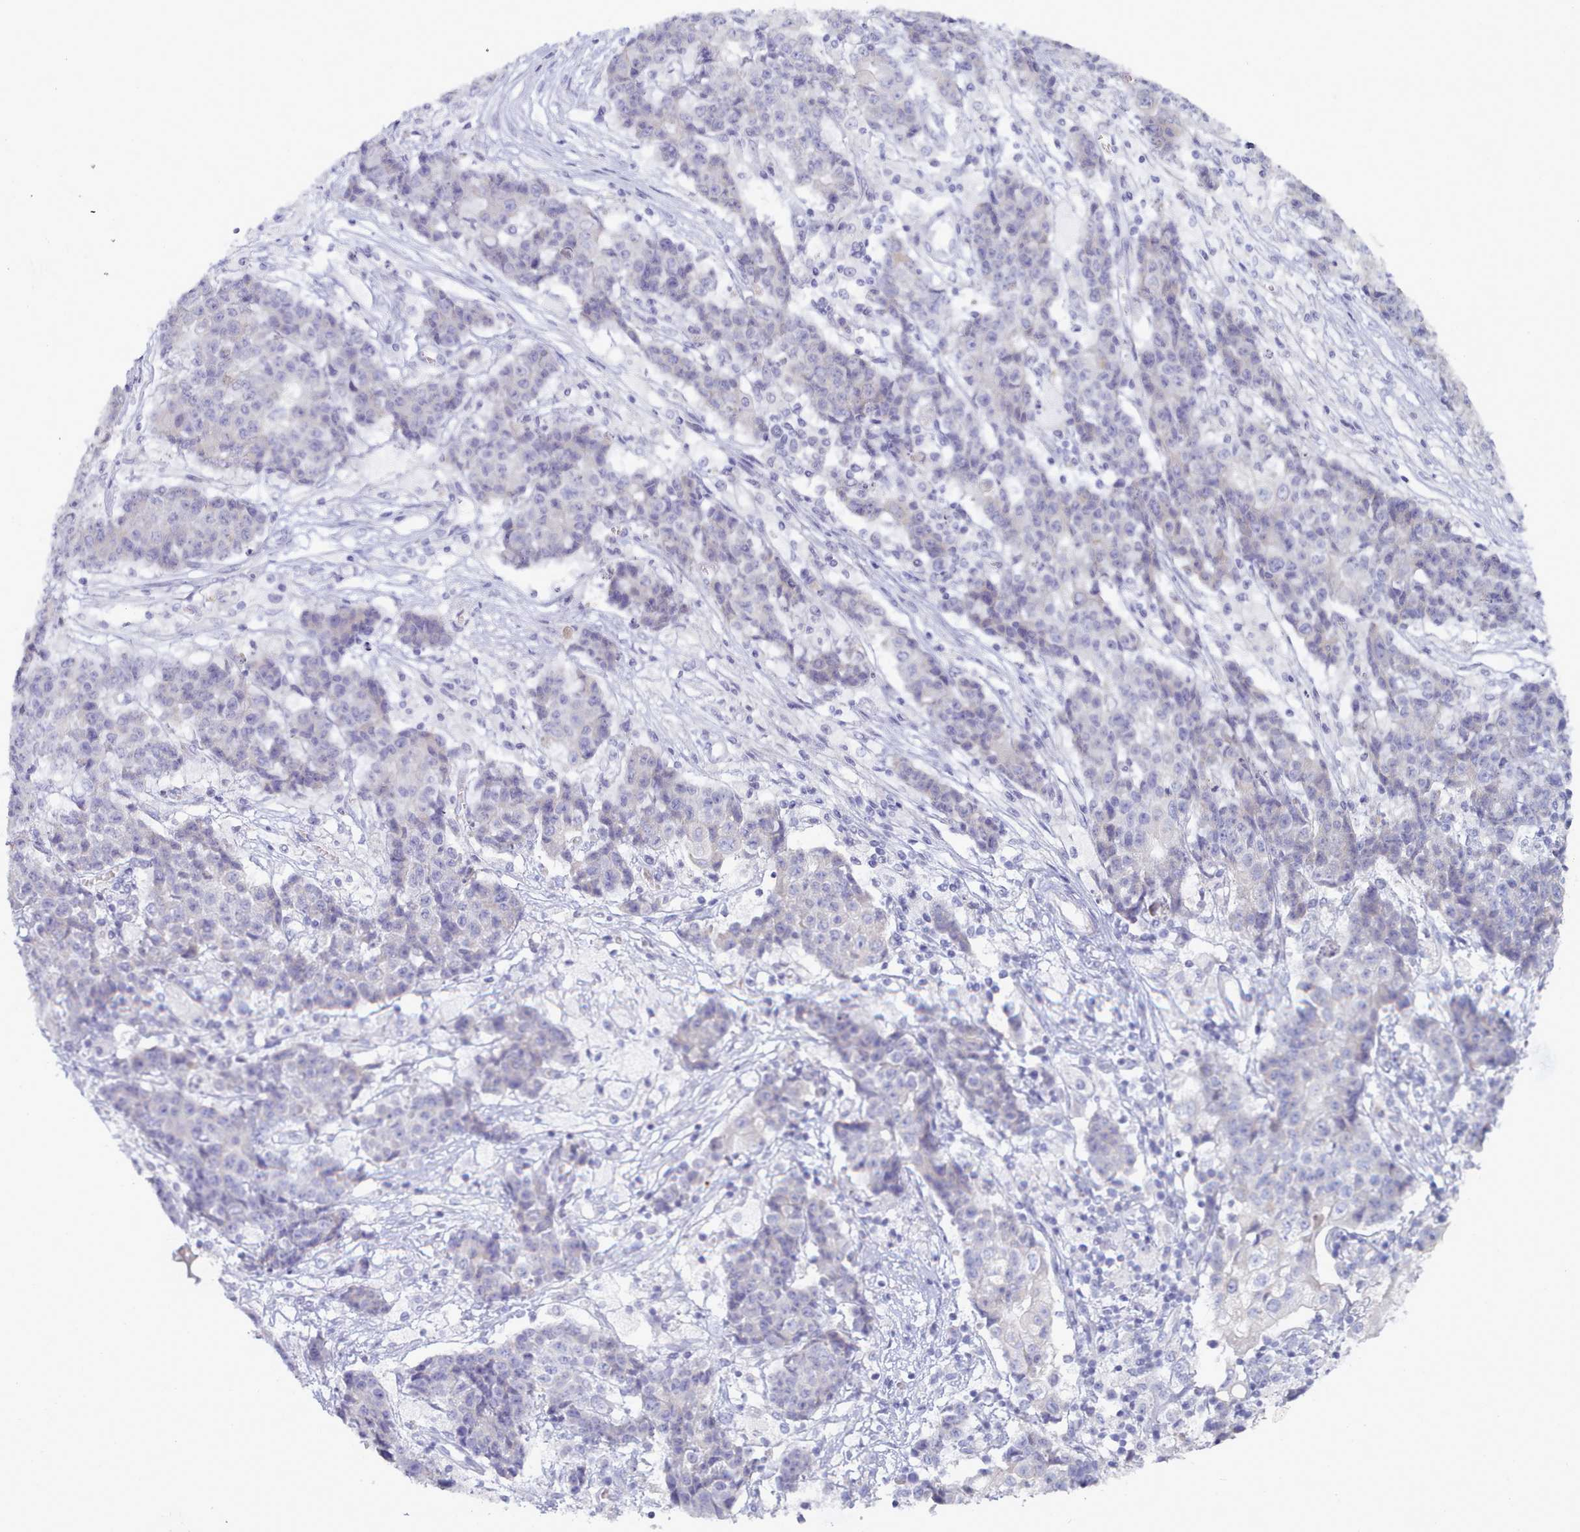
{"staining": {"intensity": "negative", "quantity": "none", "location": "none"}, "tissue": "ovarian cancer", "cell_type": "Tumor cells", "image_type": "cancer", "snomed": [{"axis": "morphology", "description": "Carcinoma, endometroid"}, {"axis": "topography", "description": "Ovary"}], "caption": "DAB (3,3'-diaminobenzidine) immunohistochemical staining of human ovarian cancer displays no significant staining in tumor cells.", "gene": "TYW1B", "patient": {"sex": "female", "age": 42}}